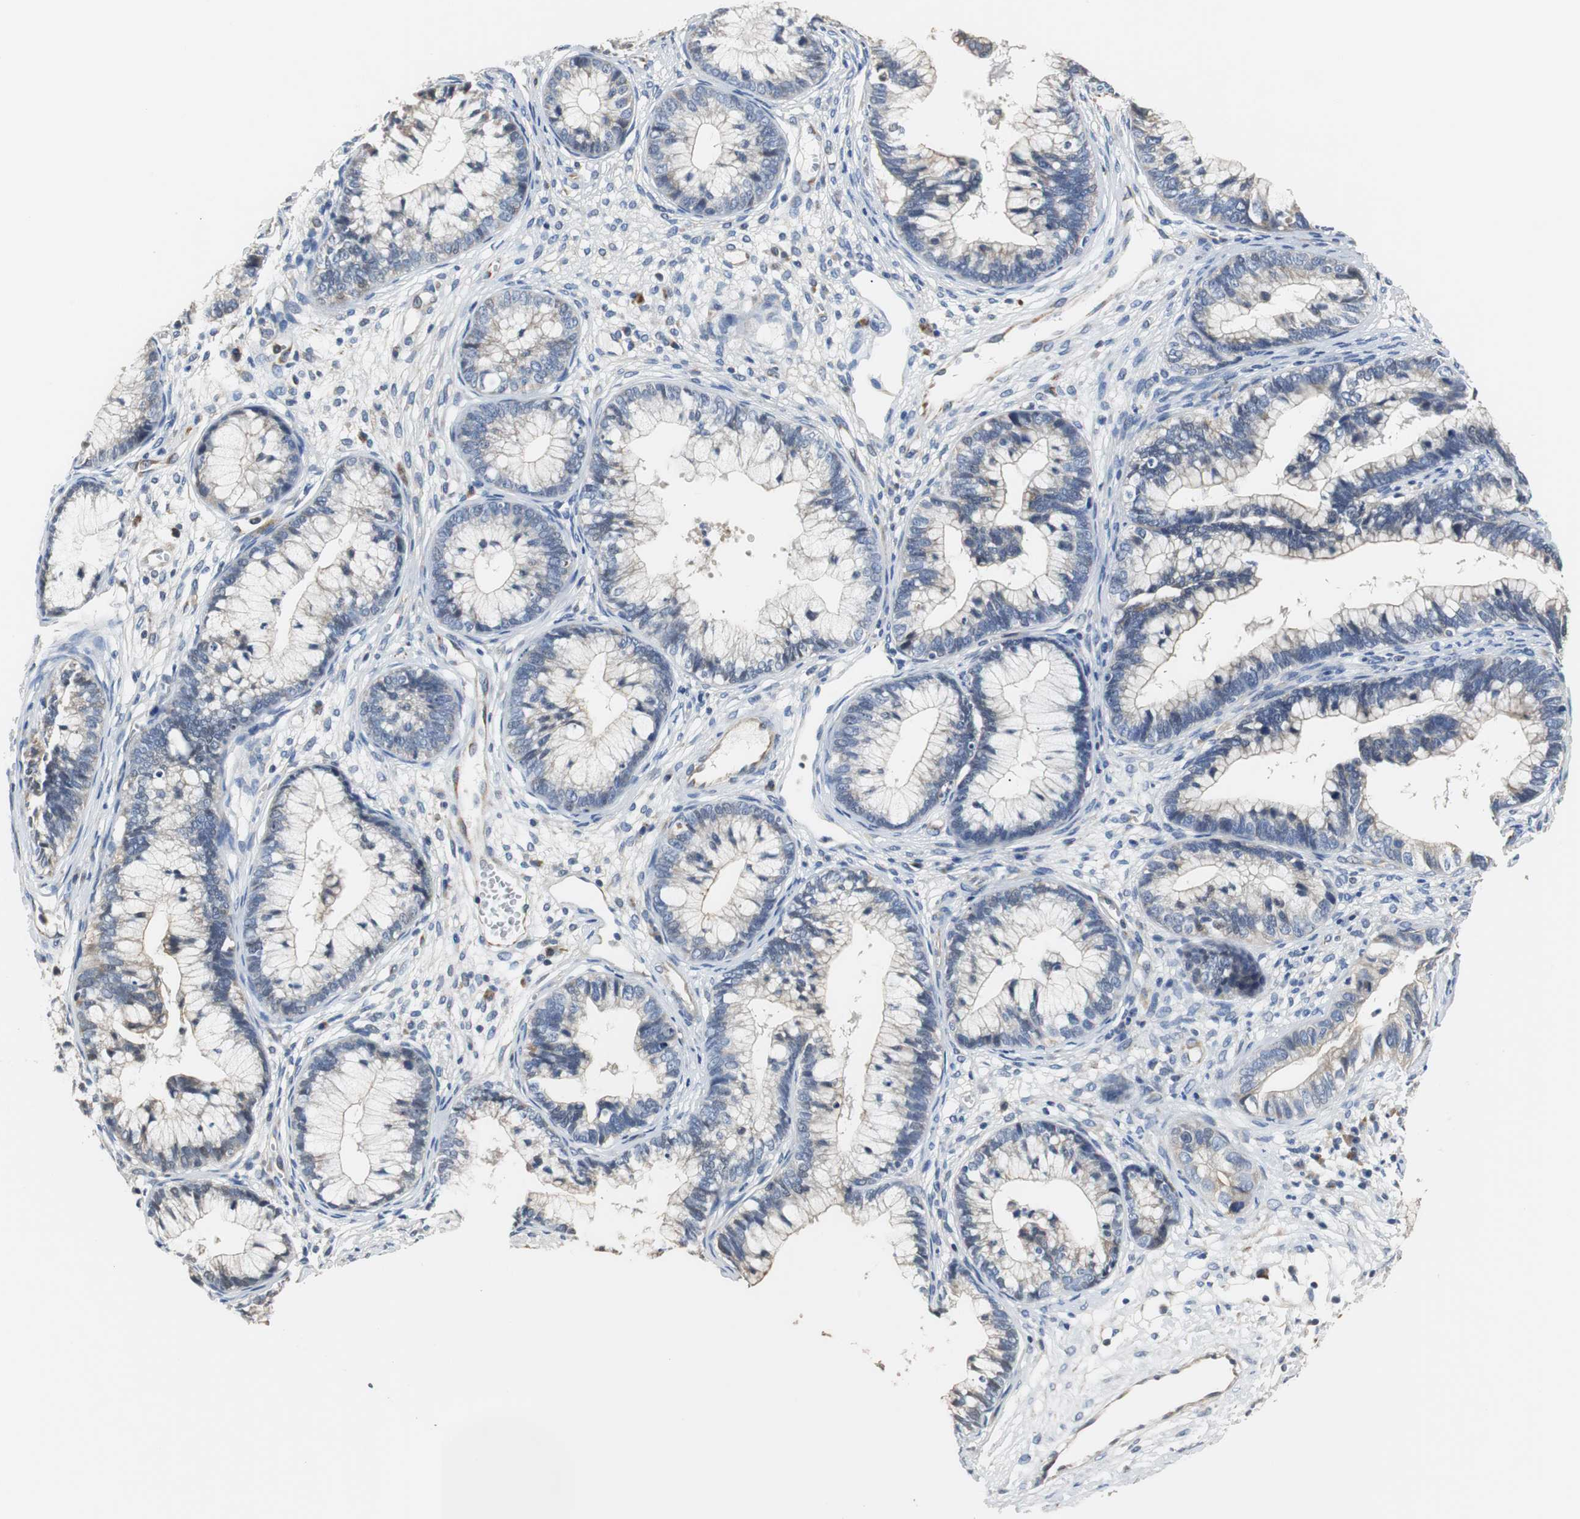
{"staining": {"intensity": "weak", "quantity": ">75%", "location": "cytoplasmic/membranous"}, "tissue": "cervical cancer", "cell_type": "Tumor cells", "image_type": "cancer", "snomed": [{"axis": "morphology", "description": "Adenocarcinoma, NOS"}, {"axis": "topography", "description": "Cervix"}], "caption": "Protein staining reveals weak cytoplasmic/membranous expression in approximately >75% of tumor cells in cervical adenocarcinoma. The staining was performed using DAB to visualize the protein expression in brown, while the nuclei were stained in blue with hematoxylin (Magnification: 20x).", "gene": "PCK1", "patient": {"sex": "female", "age": 44}}